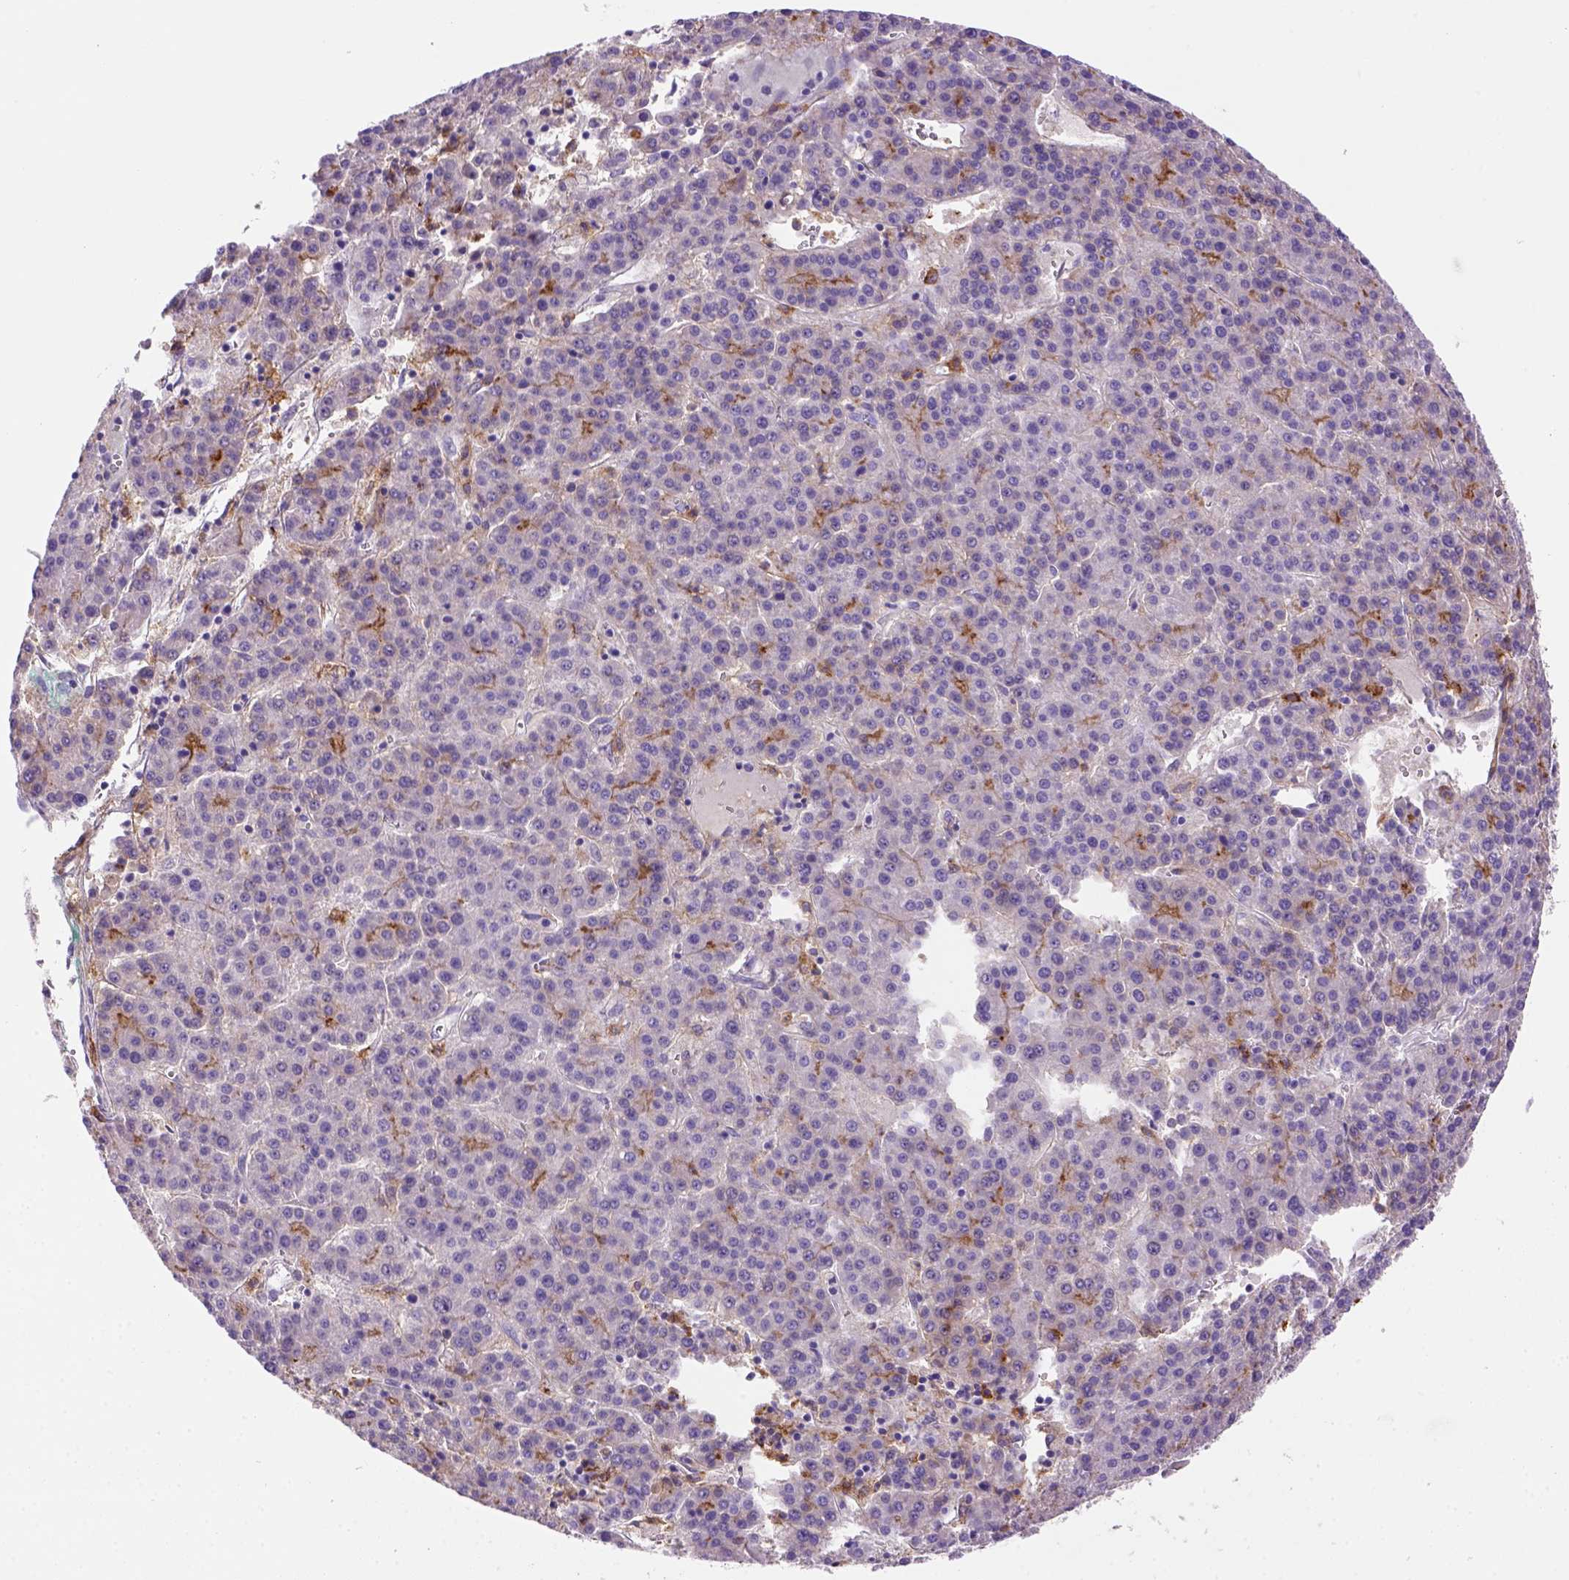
{"staining": {"intensity": "negative", "quantity": "none", "location": "none"}, "tissue": "liver cancer", "cell_type": "Tumor cells", "image_type": "cancer", "snomed": [{"axis": "morphology", "description": "Carcinoma, Hepatocellular, NOS"}, {"axis": "topography", "description": "Liver"}], "caption": "Tumor cells show no significant protein staining in hepatocellular carcinoma (liver).", "gene": "CD14", "patient": {"sex": "female", "age": 58}}